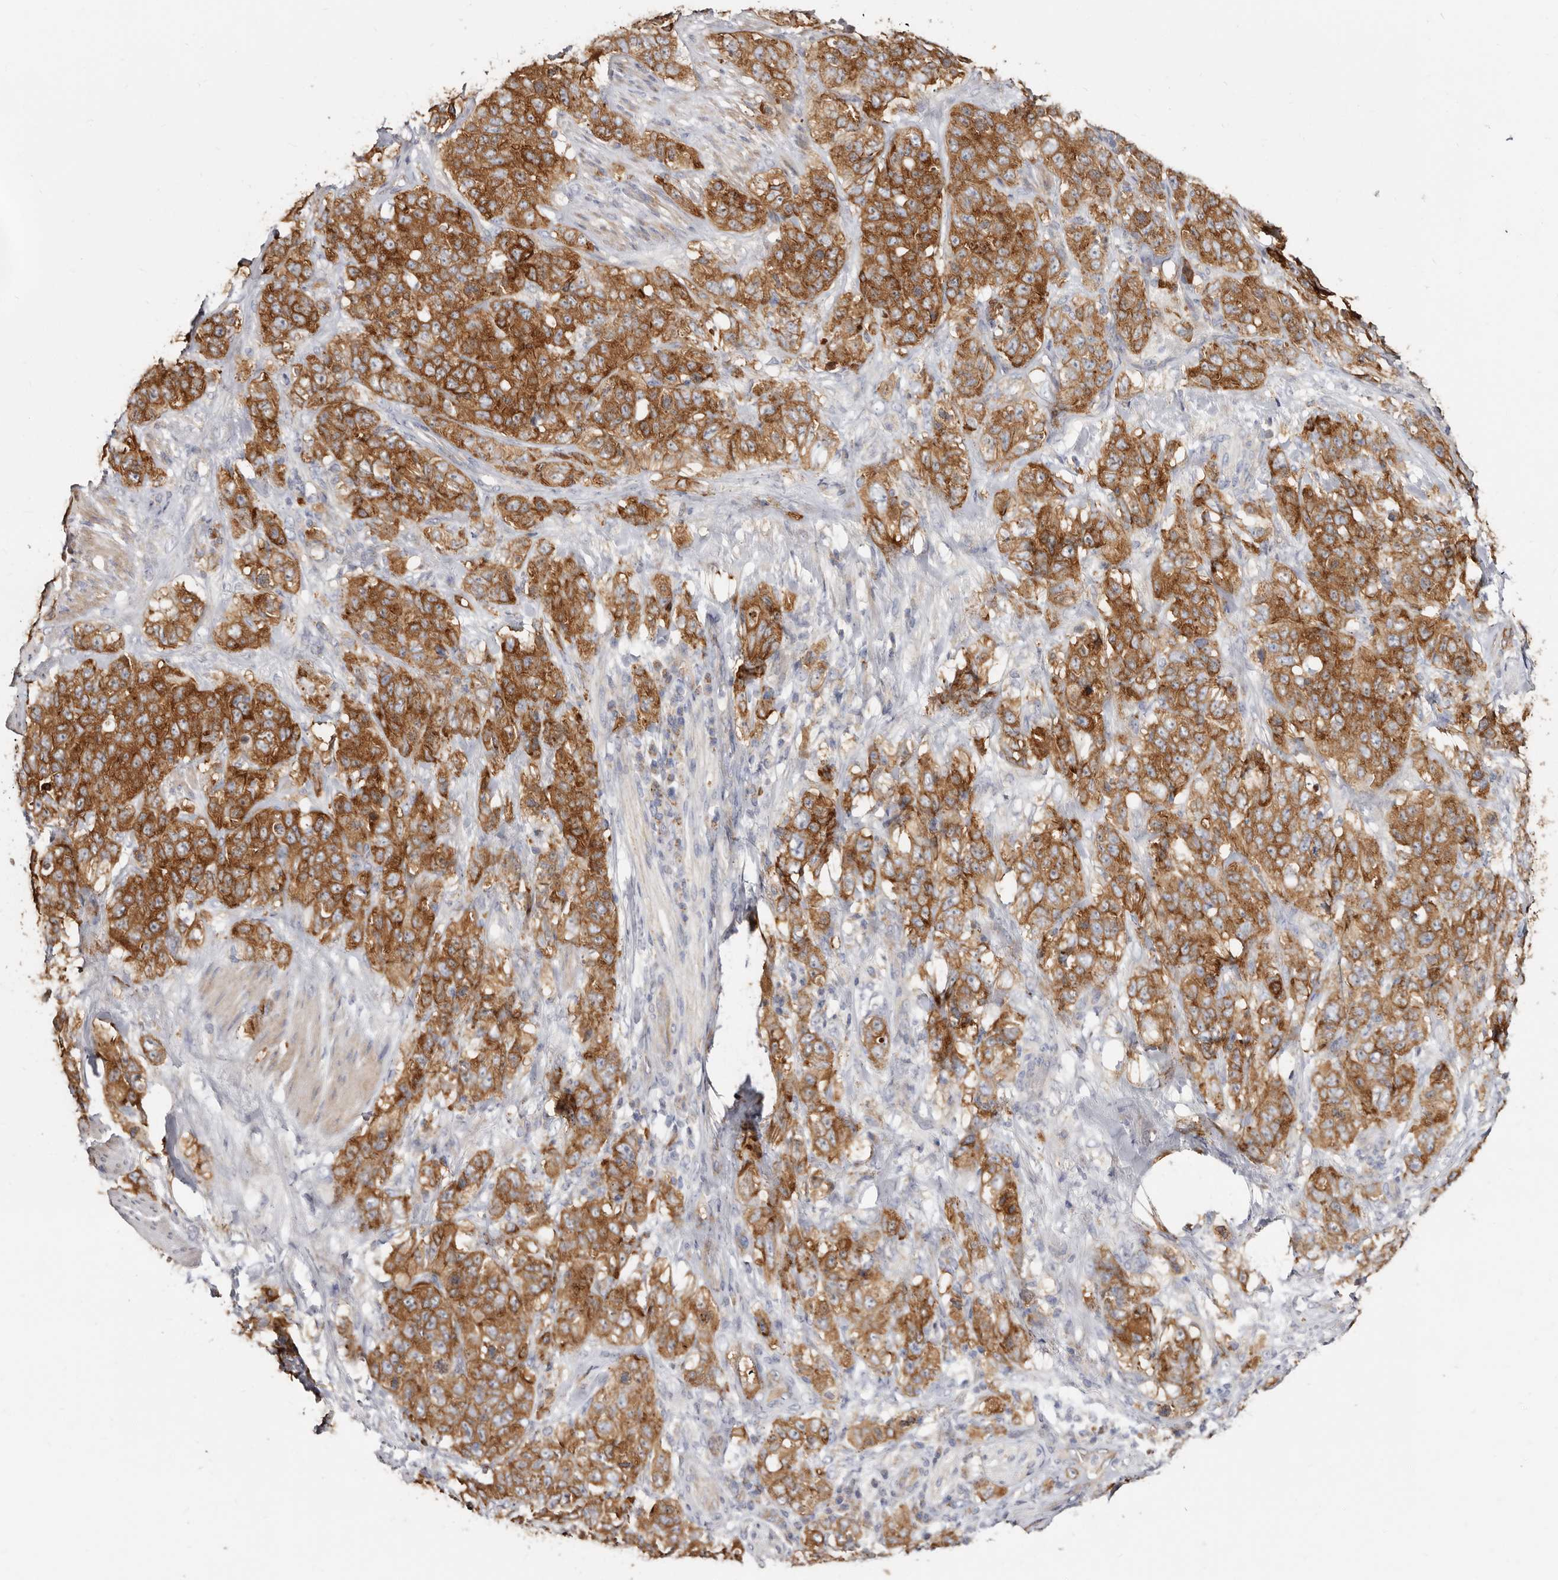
{"staining": {"intensity": "strong", "quantity": ">75%", "location": "cytoplasmic/membranous"}, "tissue": "stomach cancer", "cell_type": "Tumor cells", "image_type": "cancer", "snomed": [{"axis": "morphology", "description": "Adenocarcinoma, NOS"}, {"axis": "topography", "description": "Stomach"}], "caption": "Immunohistochemical staining of human stomach adenocarcinoma displays high levels of strong cytoplasmic/membranous positivity in approximately >75% of tumor cells.", "gene": "BAIAP2L1", "patient": {"sex": "male", "age": 48}}